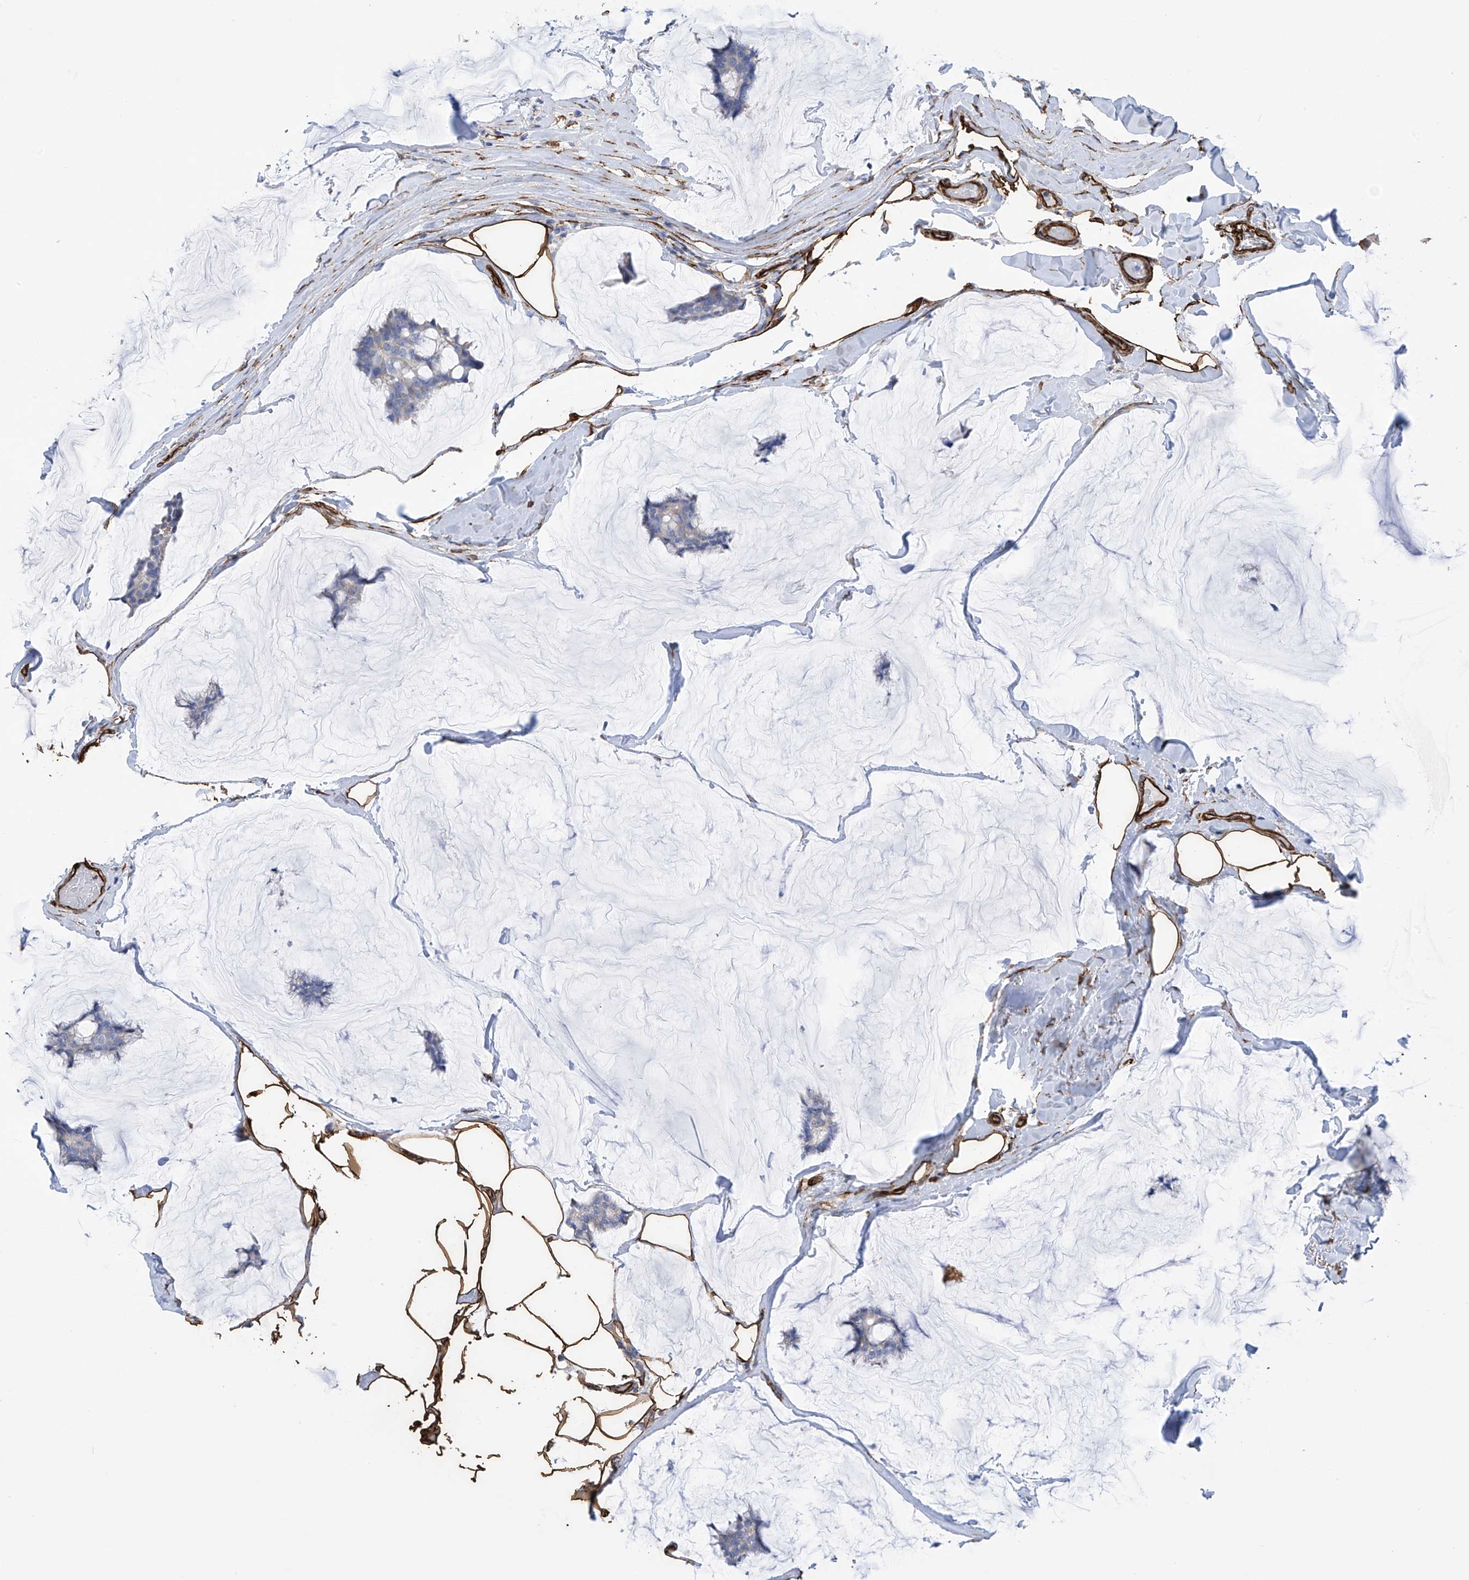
{"staining": {"intensity": "negative", "quantity": "none", "location": "none"}, "tissue": "breast cancer", "cell_type": "Tumor cells", "image_type": "cancer", "snomed": [{"axis": "morphology", "description": "Duct carcinoma"}, {"axis": "topography", "description": "Breast"}], "caption": "Breast infiltrating ductal carcinoma was stained to show a protein in brown. There is no significant positivity in tumor cells.", "gene": "UBTD1", "patient": {"sex": "female", "age": 93}}